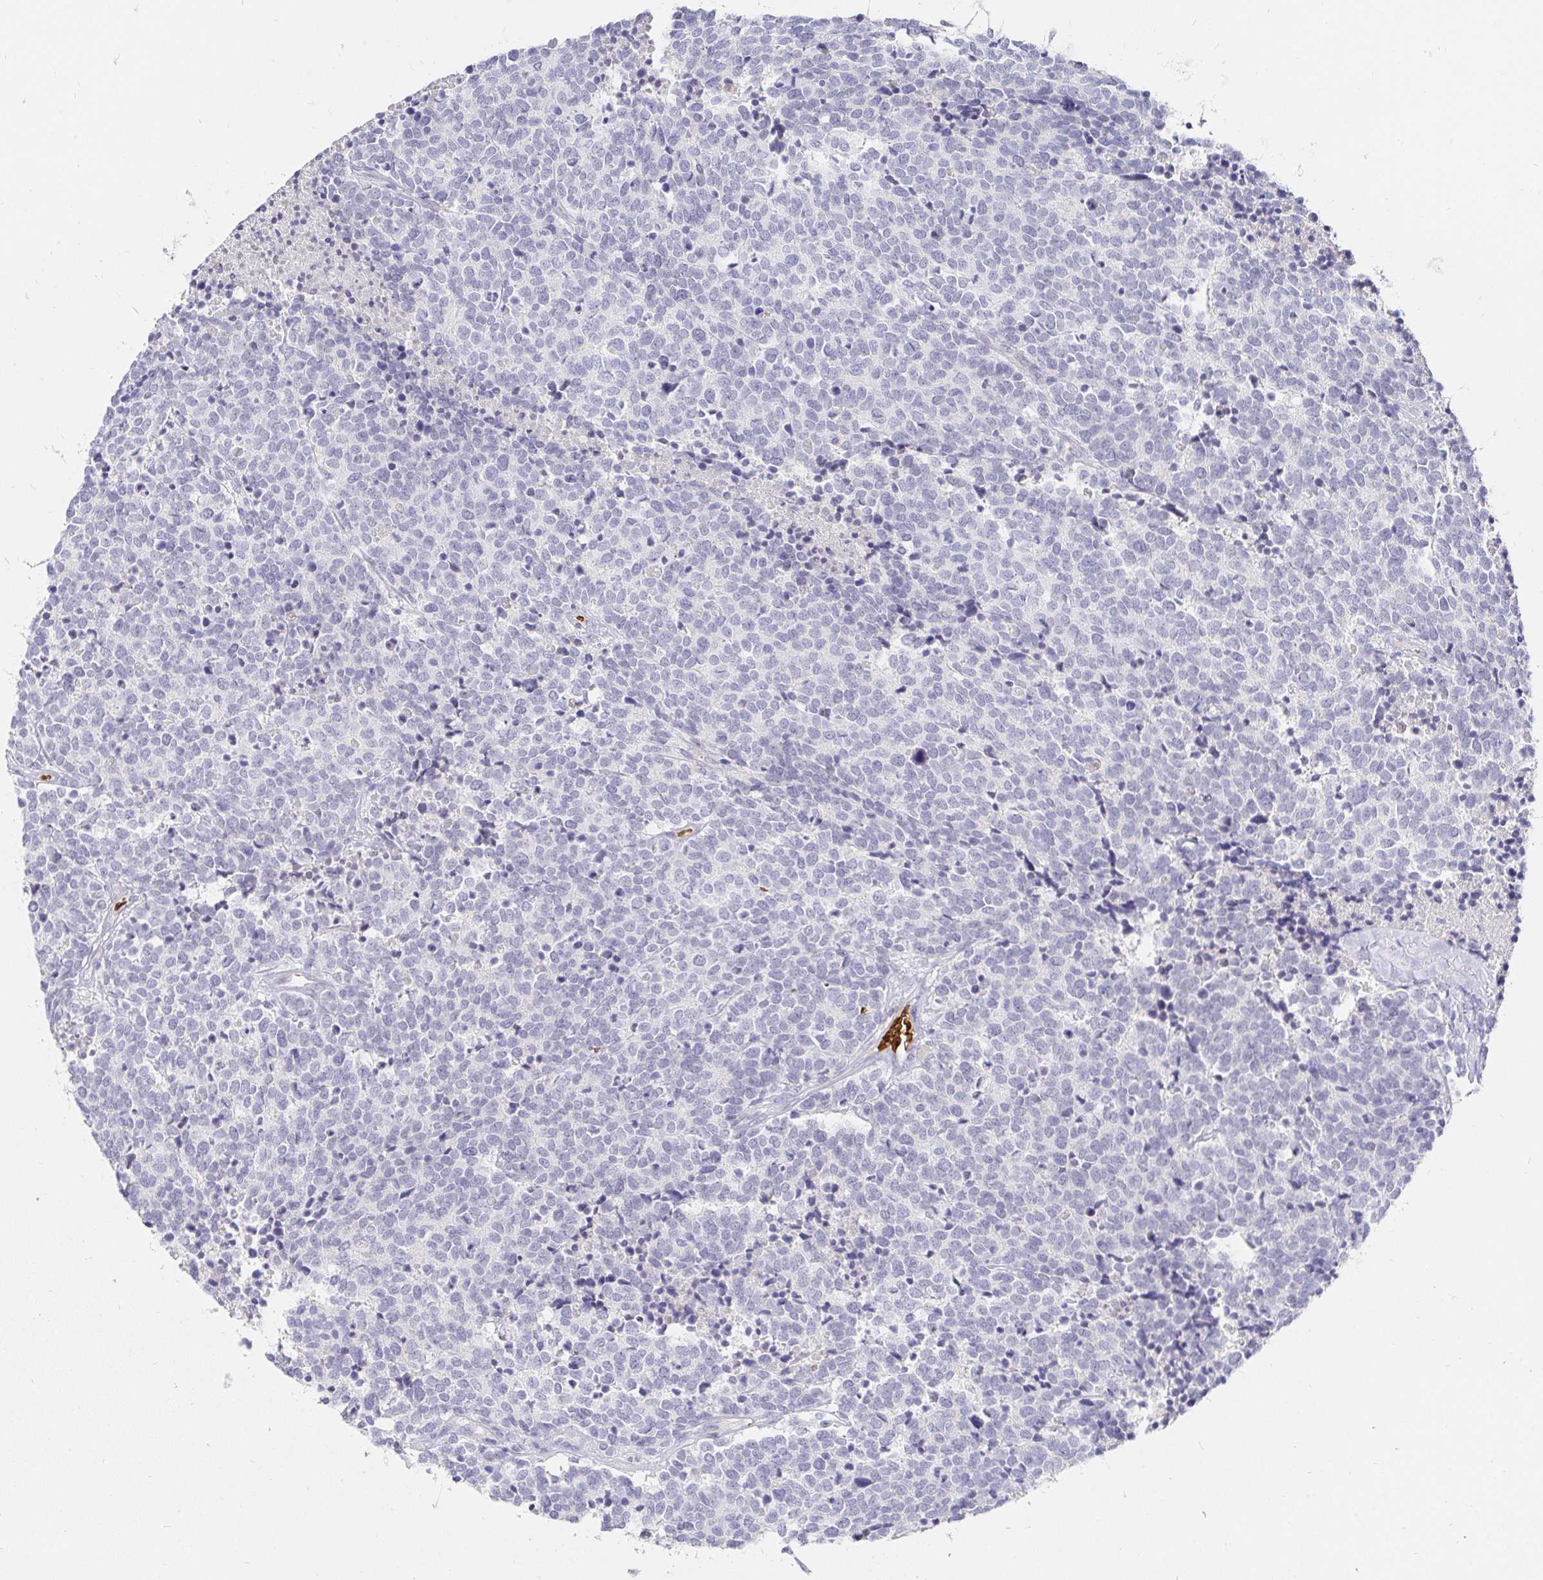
{"staining": {"intensity": "negative", "quantity": "none", "location": "none"}, "tissue": "carcinoid", "cell_type": "Tumor cells", "image_type": "cancer", "snomed": [{"axis": "morphology", "description": "Carcinoid, malignant, NOS"}, {"axis": "topography", "description": "Skin"}], "caption": "Immunohistochemical staining of human malignant carcinoid reveals no significant positivity in tumor cells. (DAB (3,3'-diaminobenzidine) immunohistochemistry (IHC) with hematoxylin counter stain).", "gene": "FGF21", "patient": {"sex": "female", "age": 79}}